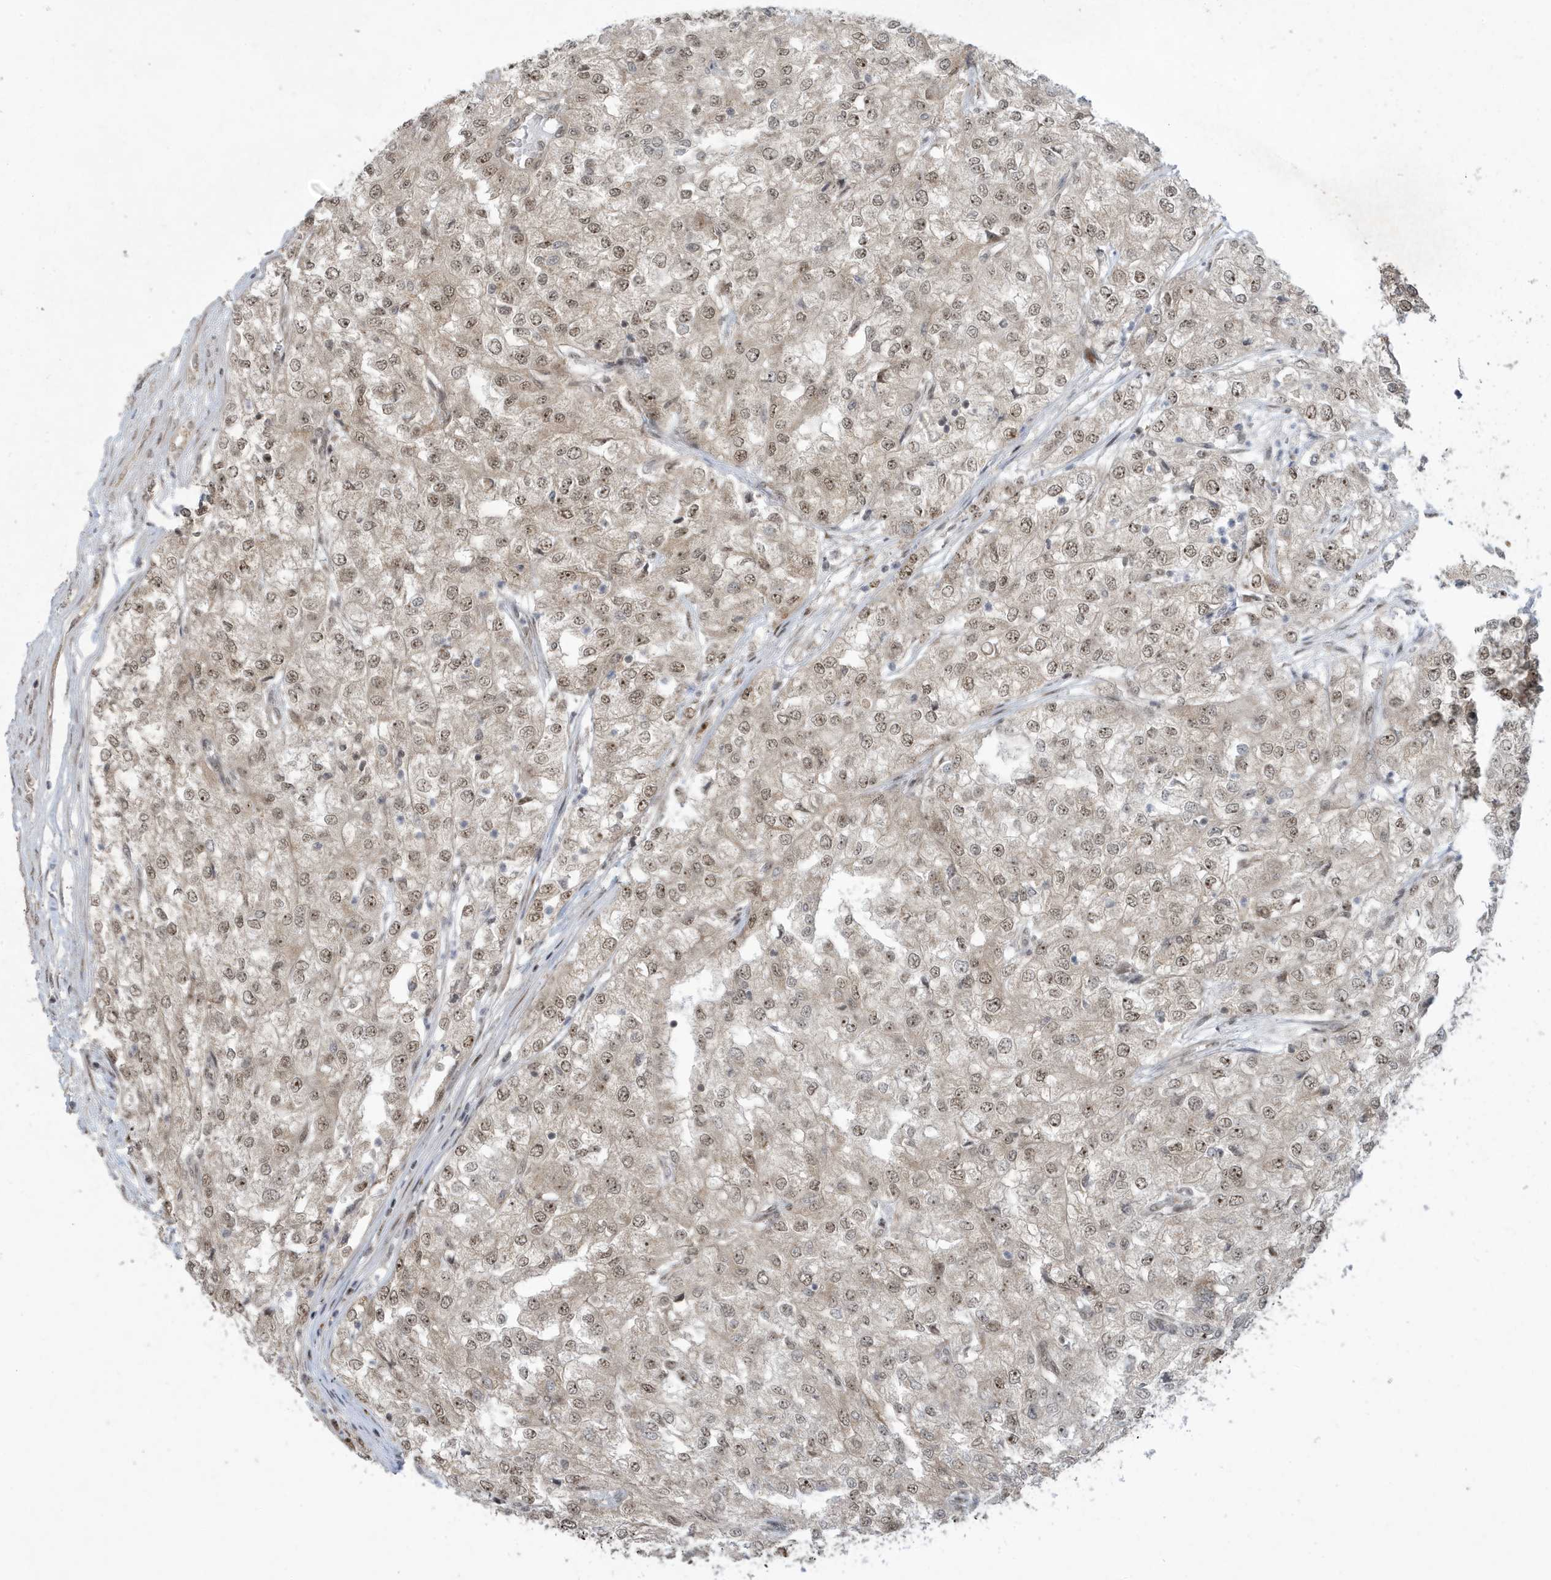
{"staining": {"intensity": "moderate", "quantity": ">75%", "location": "nuclear"}, "tissue": "renal cancer", "cell_type": "Tumor cells", "image_type": "cancer", "snomed": [{"axis": "morphology", "description": "Adenocarcinoma, NOS"}, {"axis": "topography", "description": "Kidney"}], "caption": "About >75% of tumor cells in human adenocarcinoma (renal) exhibit moderate nuclear protein staining as visualized by brown immunohistochemical staining.", "gene": "FAM9B", "patient": {"sex": "female", "age": 54}}